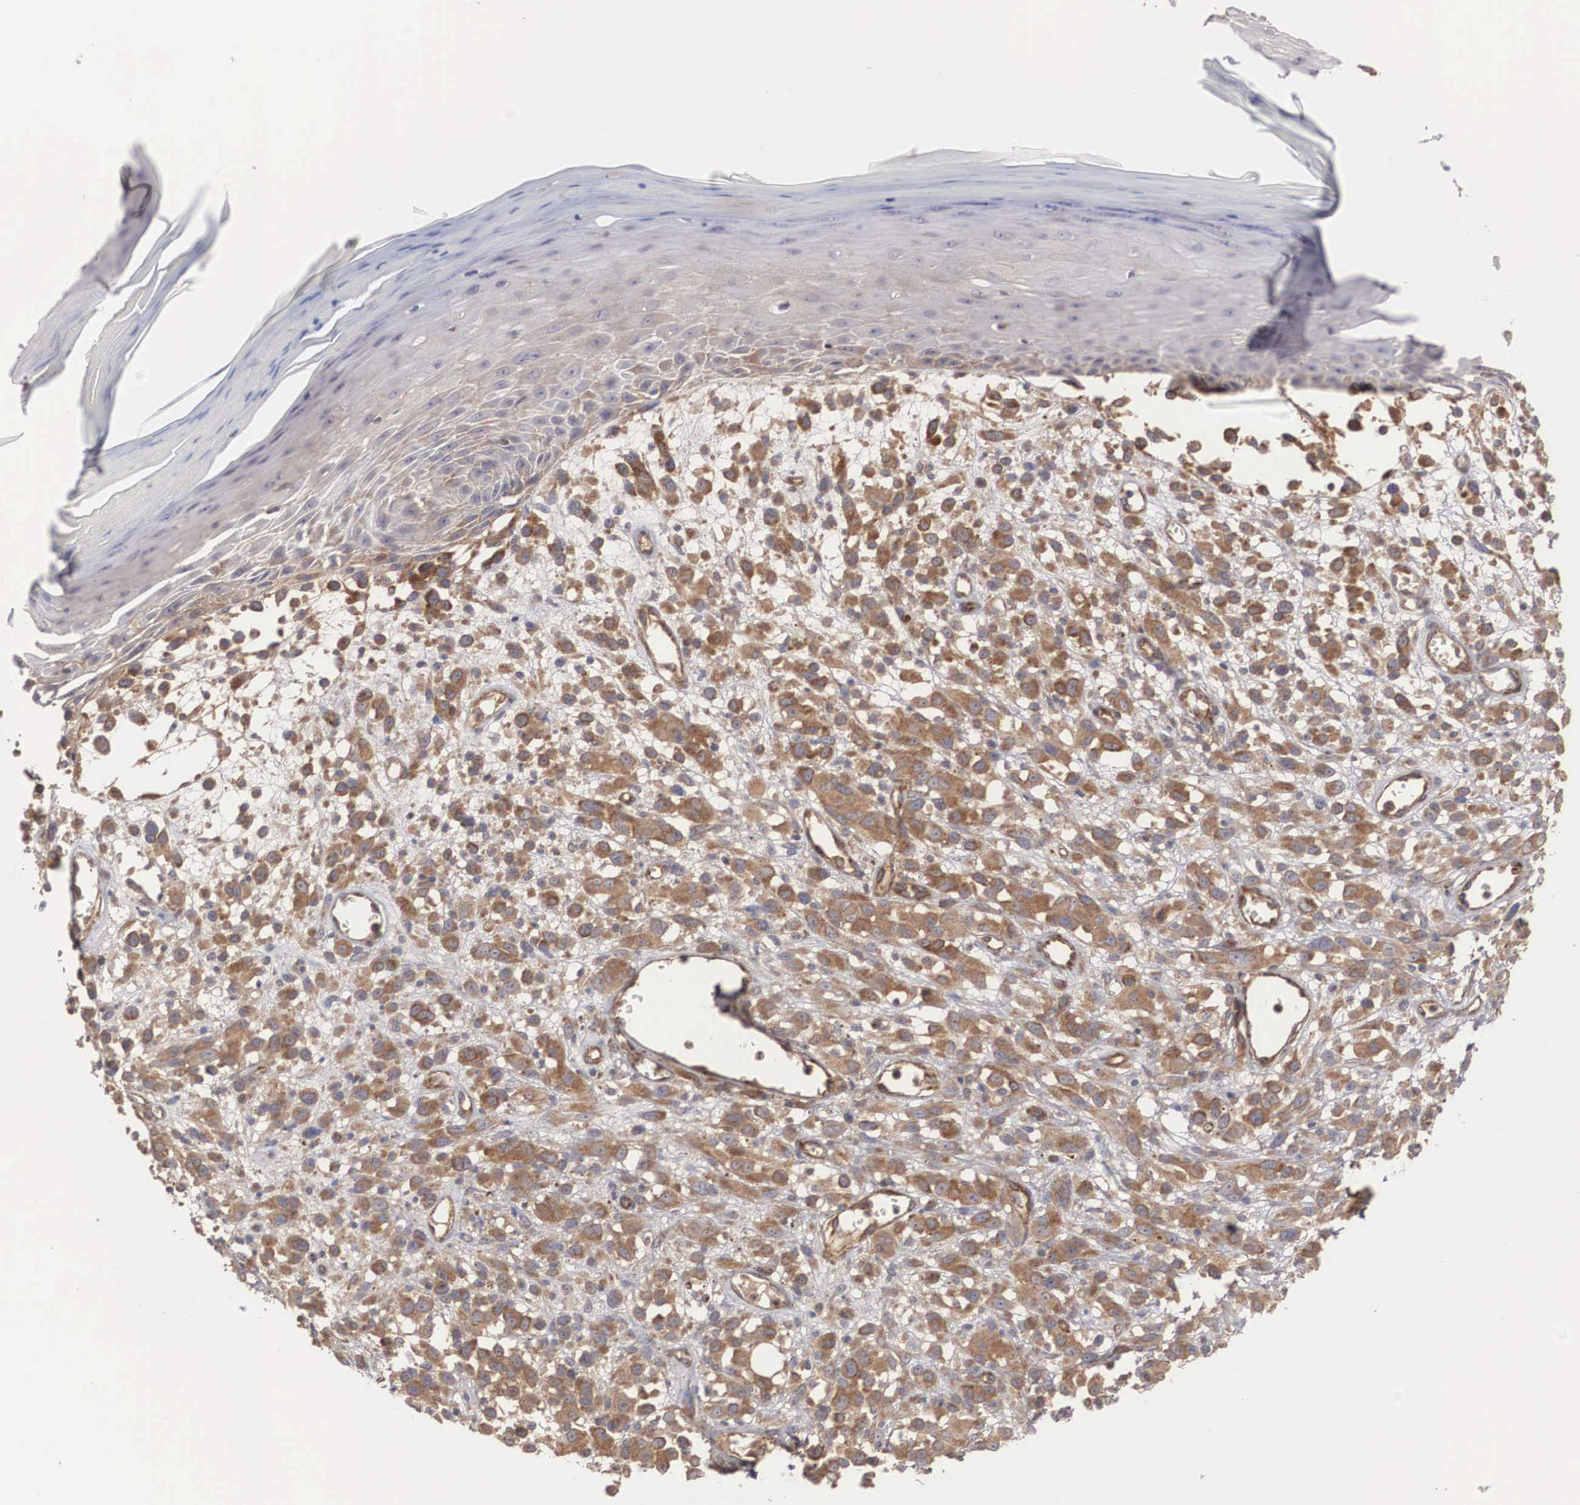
{"staining": {"intensity": "moderate", "quantity": ">75%", "location": "cytoplasmic/membranous"}, "tissue": "melanoma", "cell_type": "Tumor cells", "image_type": "cancer", "snomed": [{"axis": "morphology", "description": "Malignant melanoma, NOS"}, {"axis": "topography", "description": "Skin"}], "caption": "Malignant melanoma stained with DAB (3,3'-diaminobenzidine) immunohistochemistry (IHC) shows medium levels of moderate cytoplasmic/membranous staining in about >75% of tumor cells.", "gene": "ARMCX4", "patient": {"sex": "male", "age": 51}}